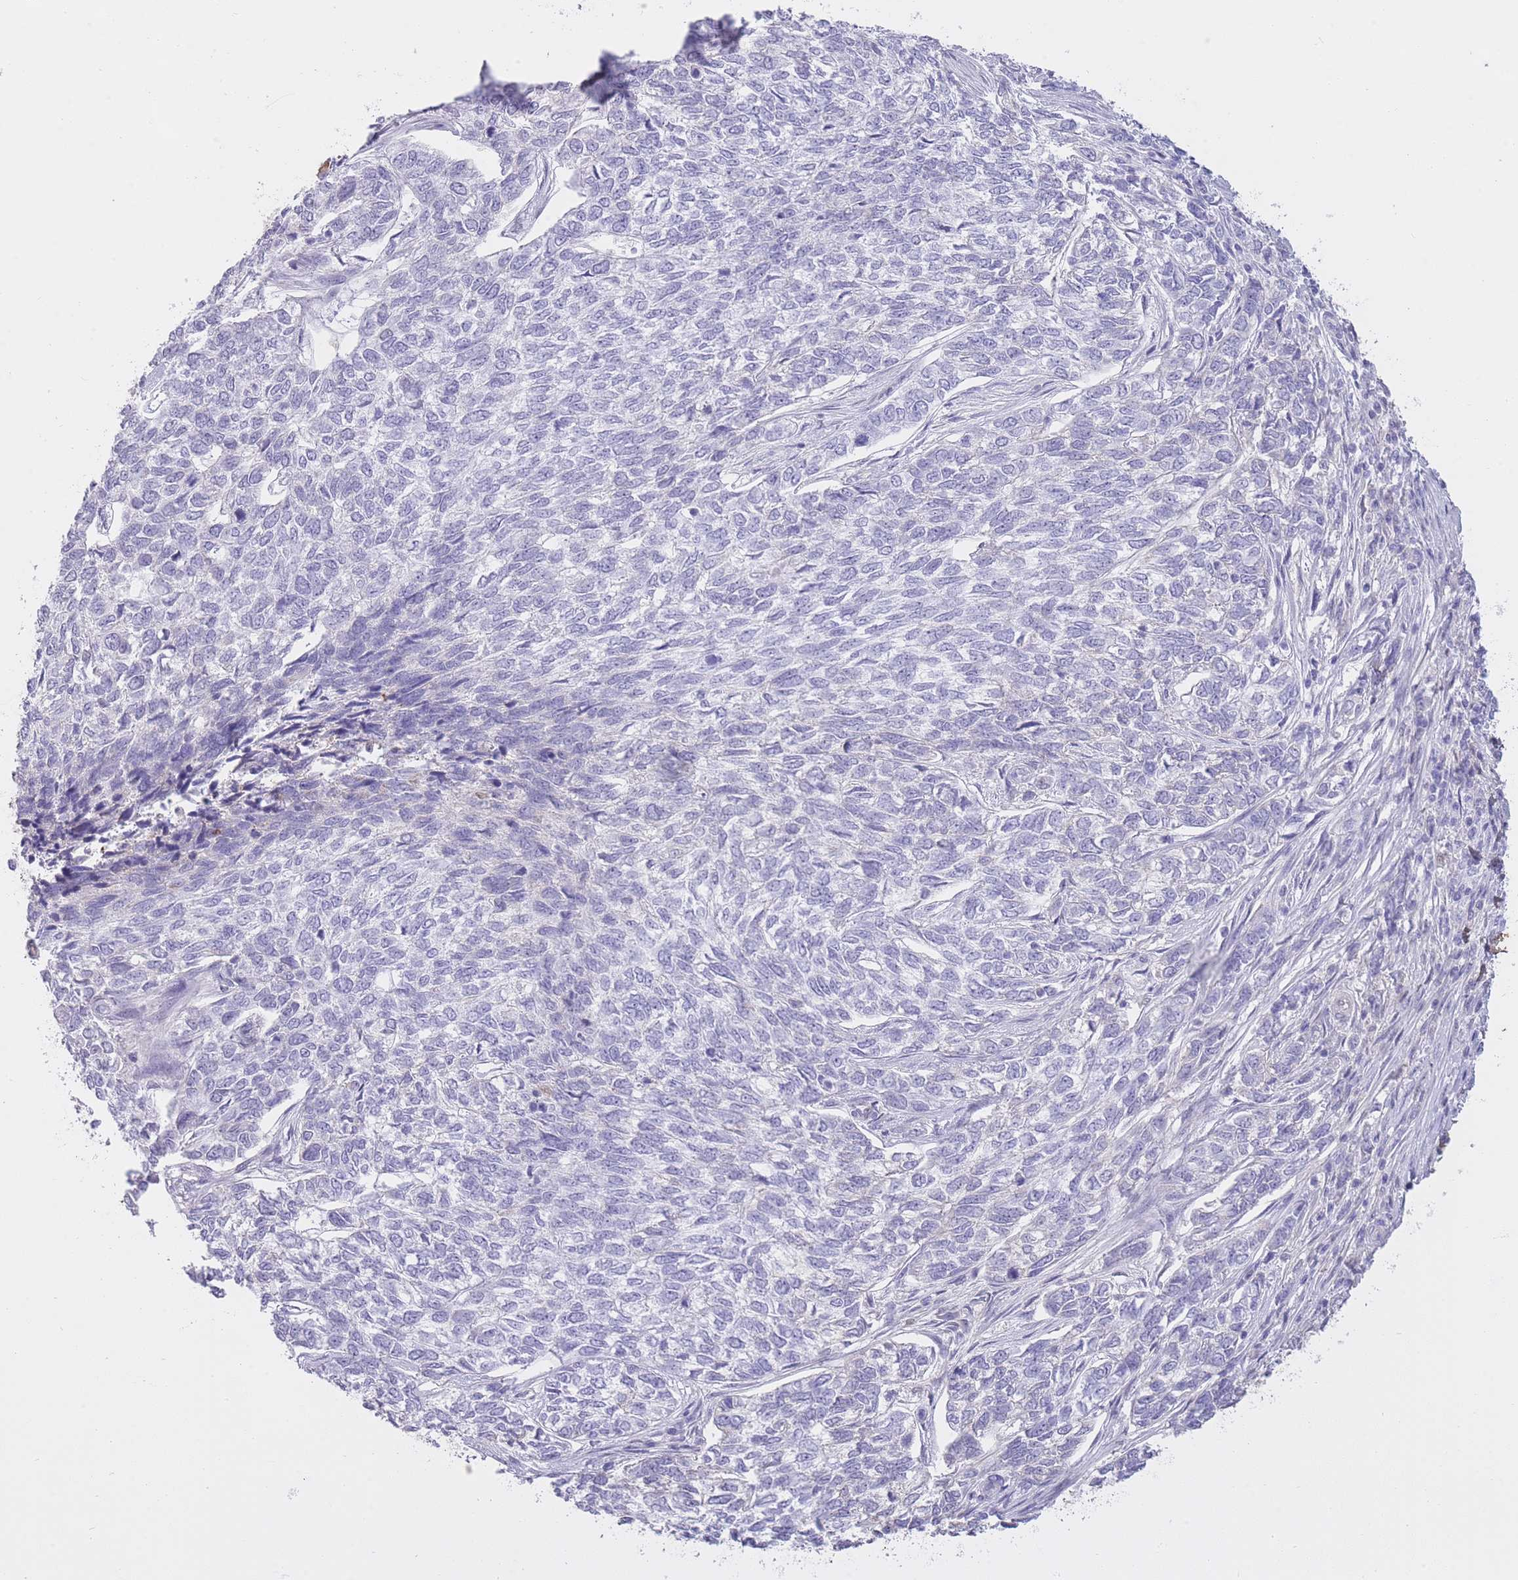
{"staining": {"intensity": "negative", "quantity": "none", "location": "none"}, "tissue": "skin cancer", "cell_type": "Tumor cells", "image_type": "cancer", "snomed": [{"axis": "morphology", "description": "Basal cell carcinoma"}, {"axis": "topography", "description": "Skin"}], "caption": "Immunohistochemistry (IHC) of basal cell carcinoma (skin) reveals no positivity in tumor cells. Brightfield microscopy of immunohistochemistry stained with DAB (brown) and hematoxylin (blue), captured at high magnification.", "gene": "AP3S2", "patient": {"sex": "female", "age": 65}}